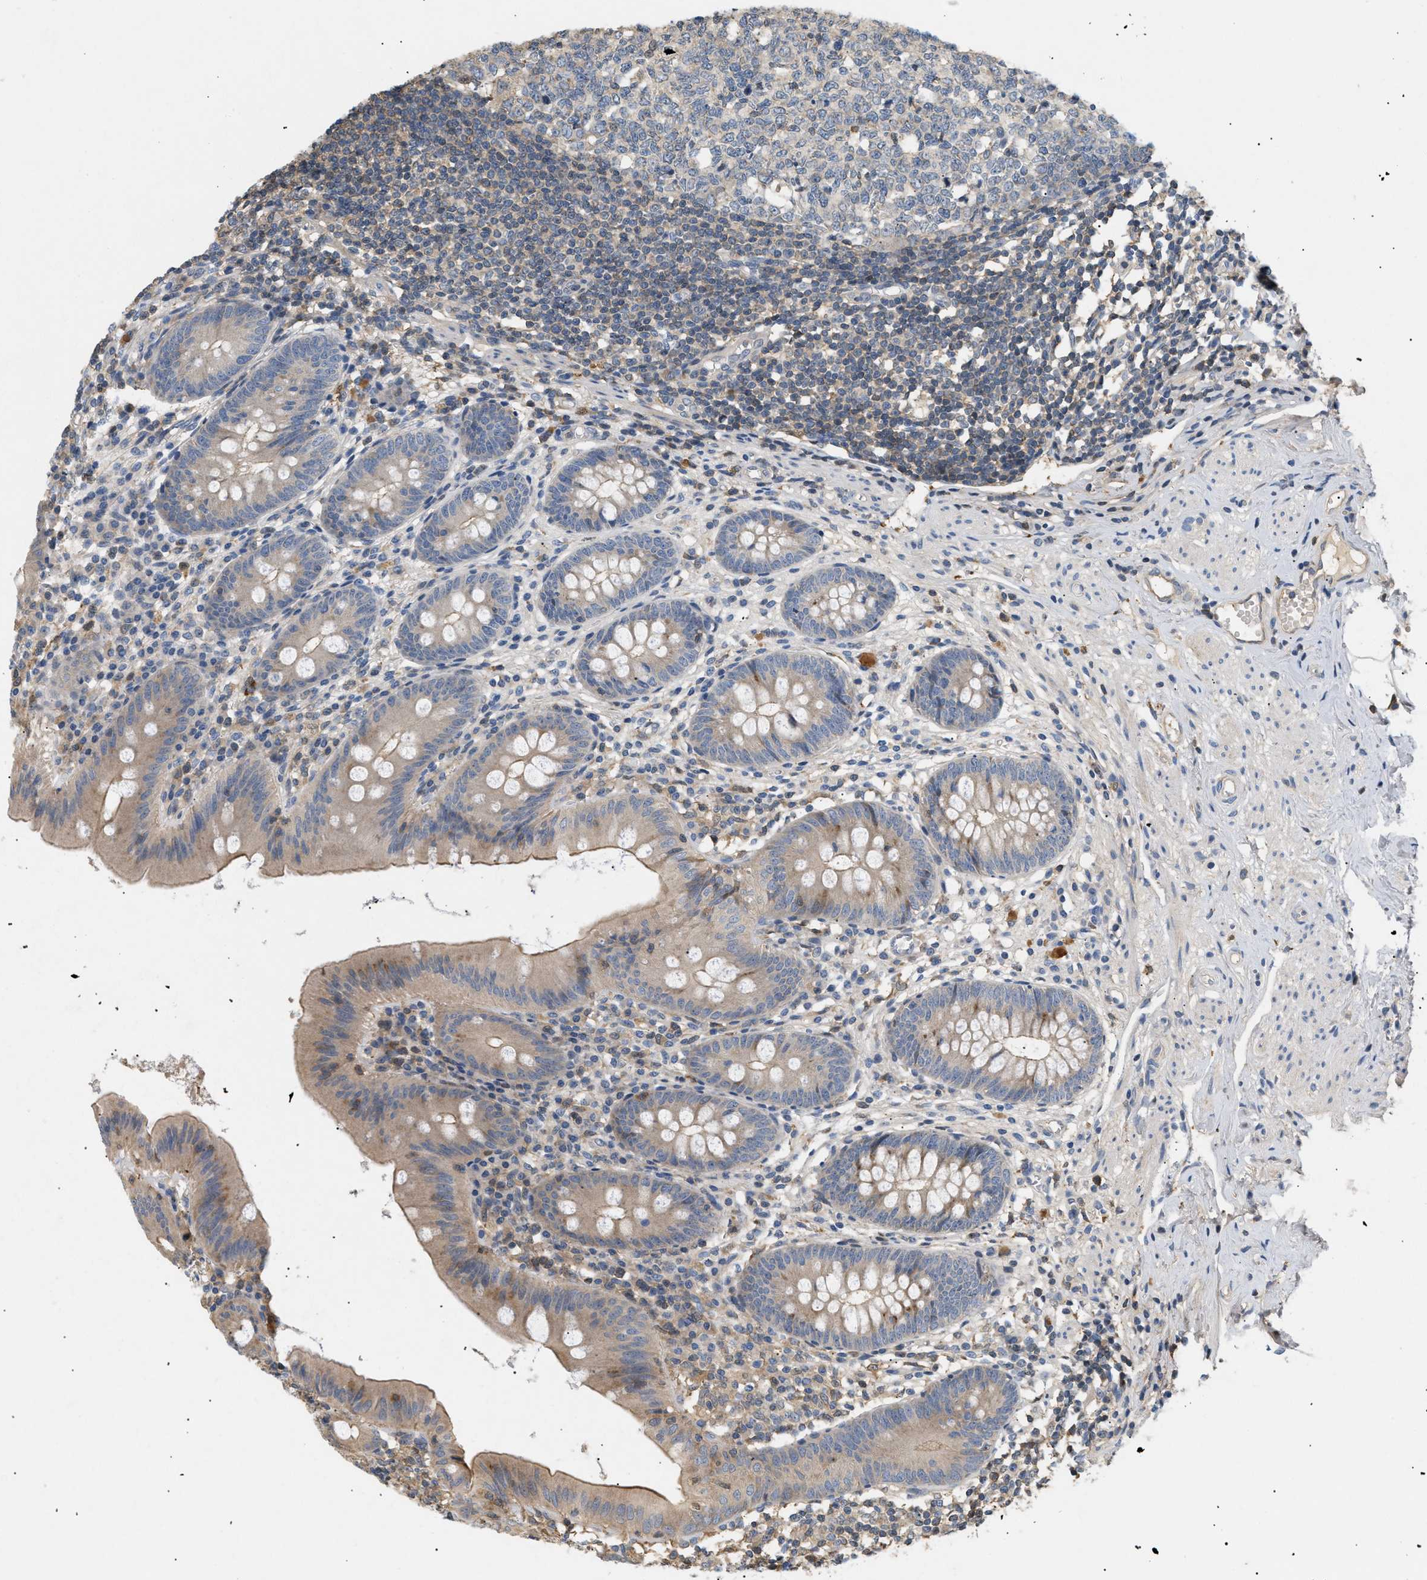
{"staining": {"intensity": "weak", "quantity": "25%-75%", "location": "cytoplasmic/membranous"}, "tissue": "appendix", "cell_type": "Glandular cells", "image_type": "normal", "snomed": [{"axis": "morphology", "description": "Normal tissue, NOS"}, {"axis": "topography", "description": "Appendix"}], "caption": "Immunohistochemical staining of benign human appendix reveals 25%-75% levels of weak cytoplasmic/membranous protein staining in about 25%-75% of glandular cells.", "gene": "FARS2", "patient": {"sex": "male", "age": 56}}